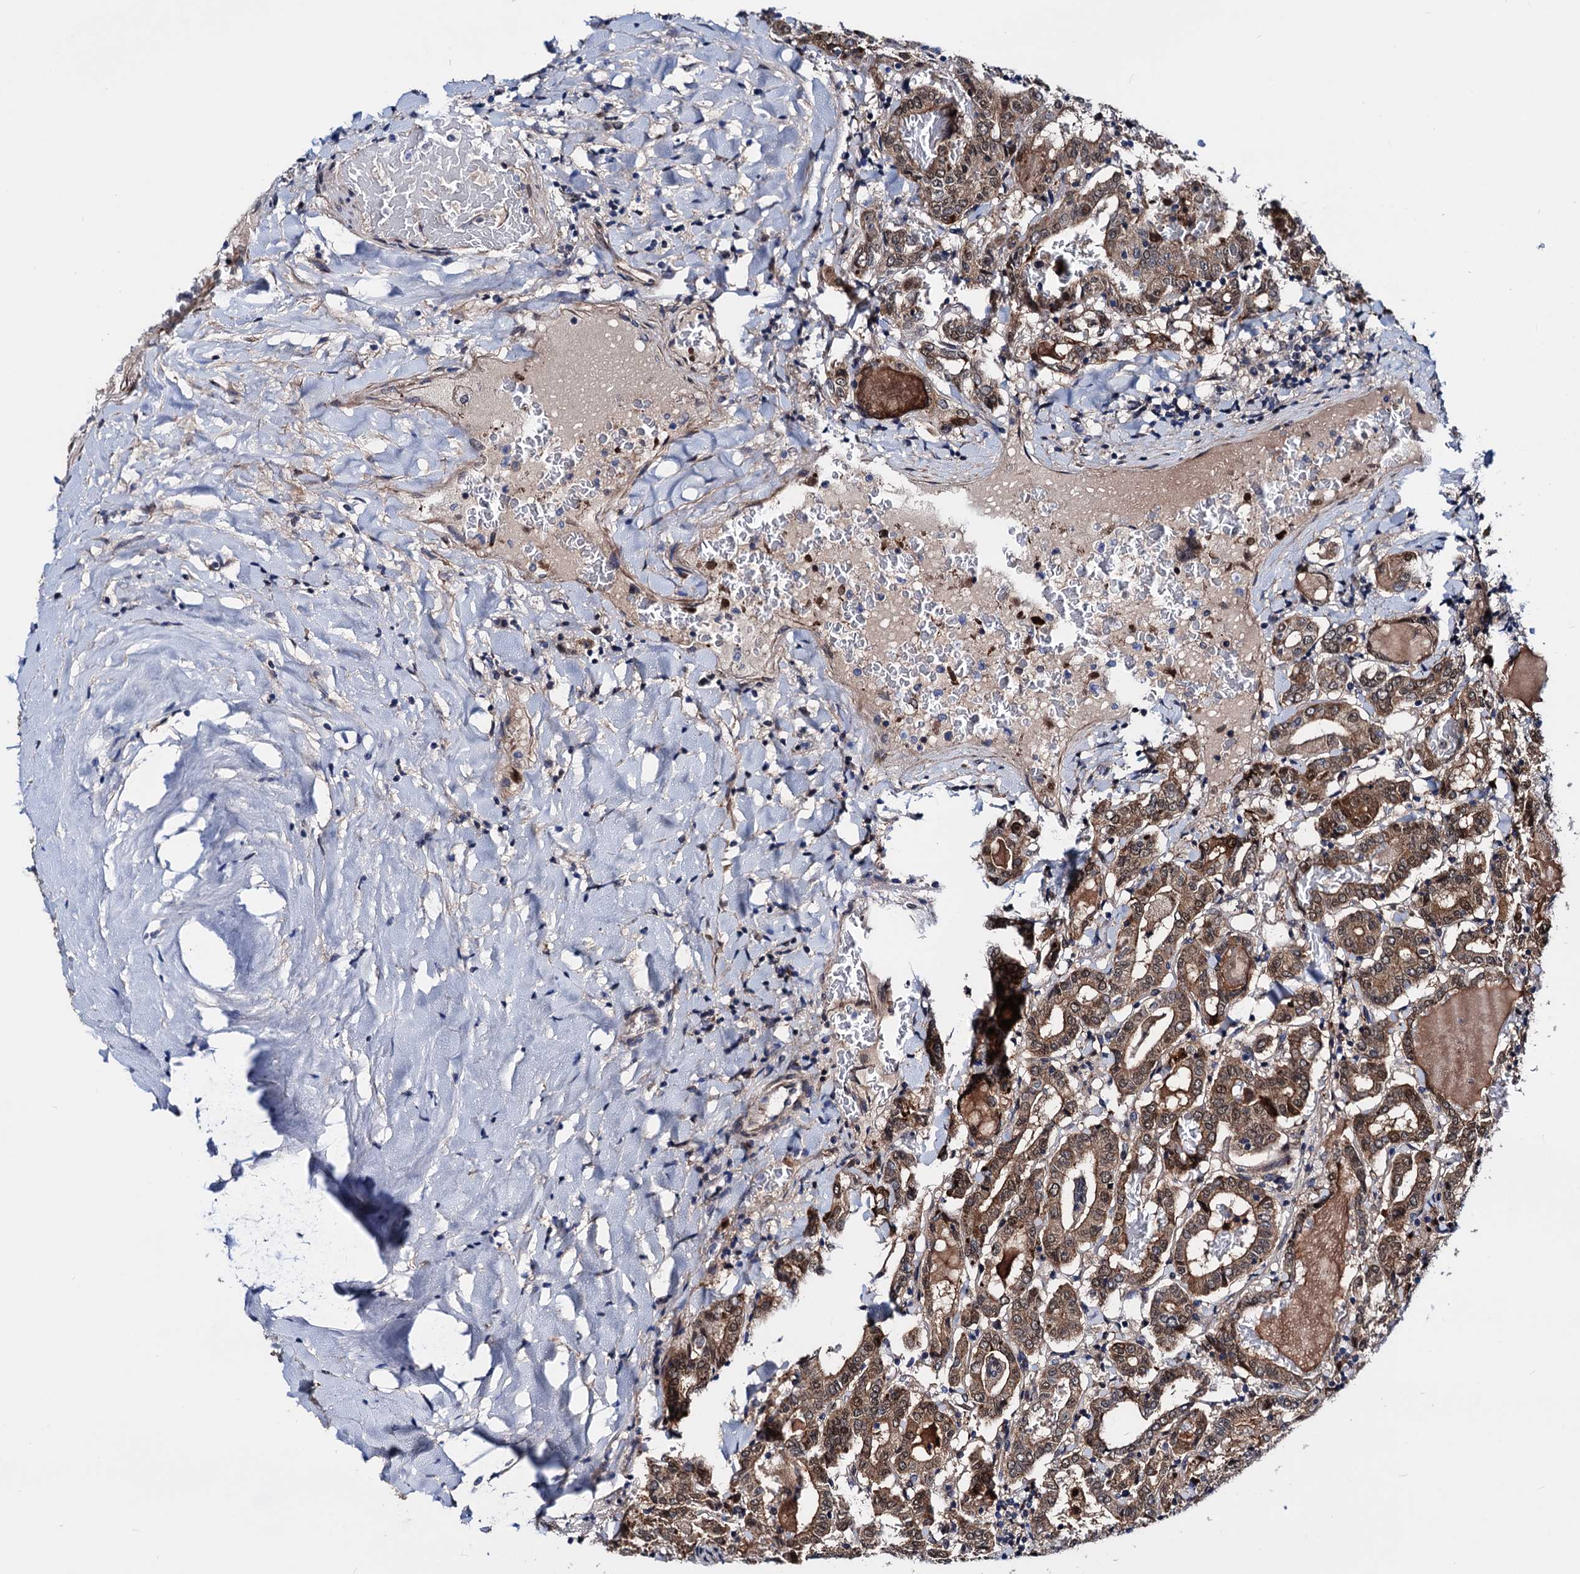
{"staining": {"intensity": "moderate", "quantity": ">75%", "location": "cytoplasmic/membranous,nuclear"}, "tissue": "thyroid cancer", "cell_type": "Tumor cells", "image_type": "cancer", "snomed": [{"axis": "morphology", "description": "Papillary adenocarcinoma, NOS"}, {"axis": "topography", "description": "Thyroid gland"}], "caption": "Protein analysis of thyroid cancer tissue shows moderate cytoplasmic/membranous and nuclear staining in approximately >75% of tumor cells.", "gene": "COA4", "patient": {"sex": "female", "age": 72}}